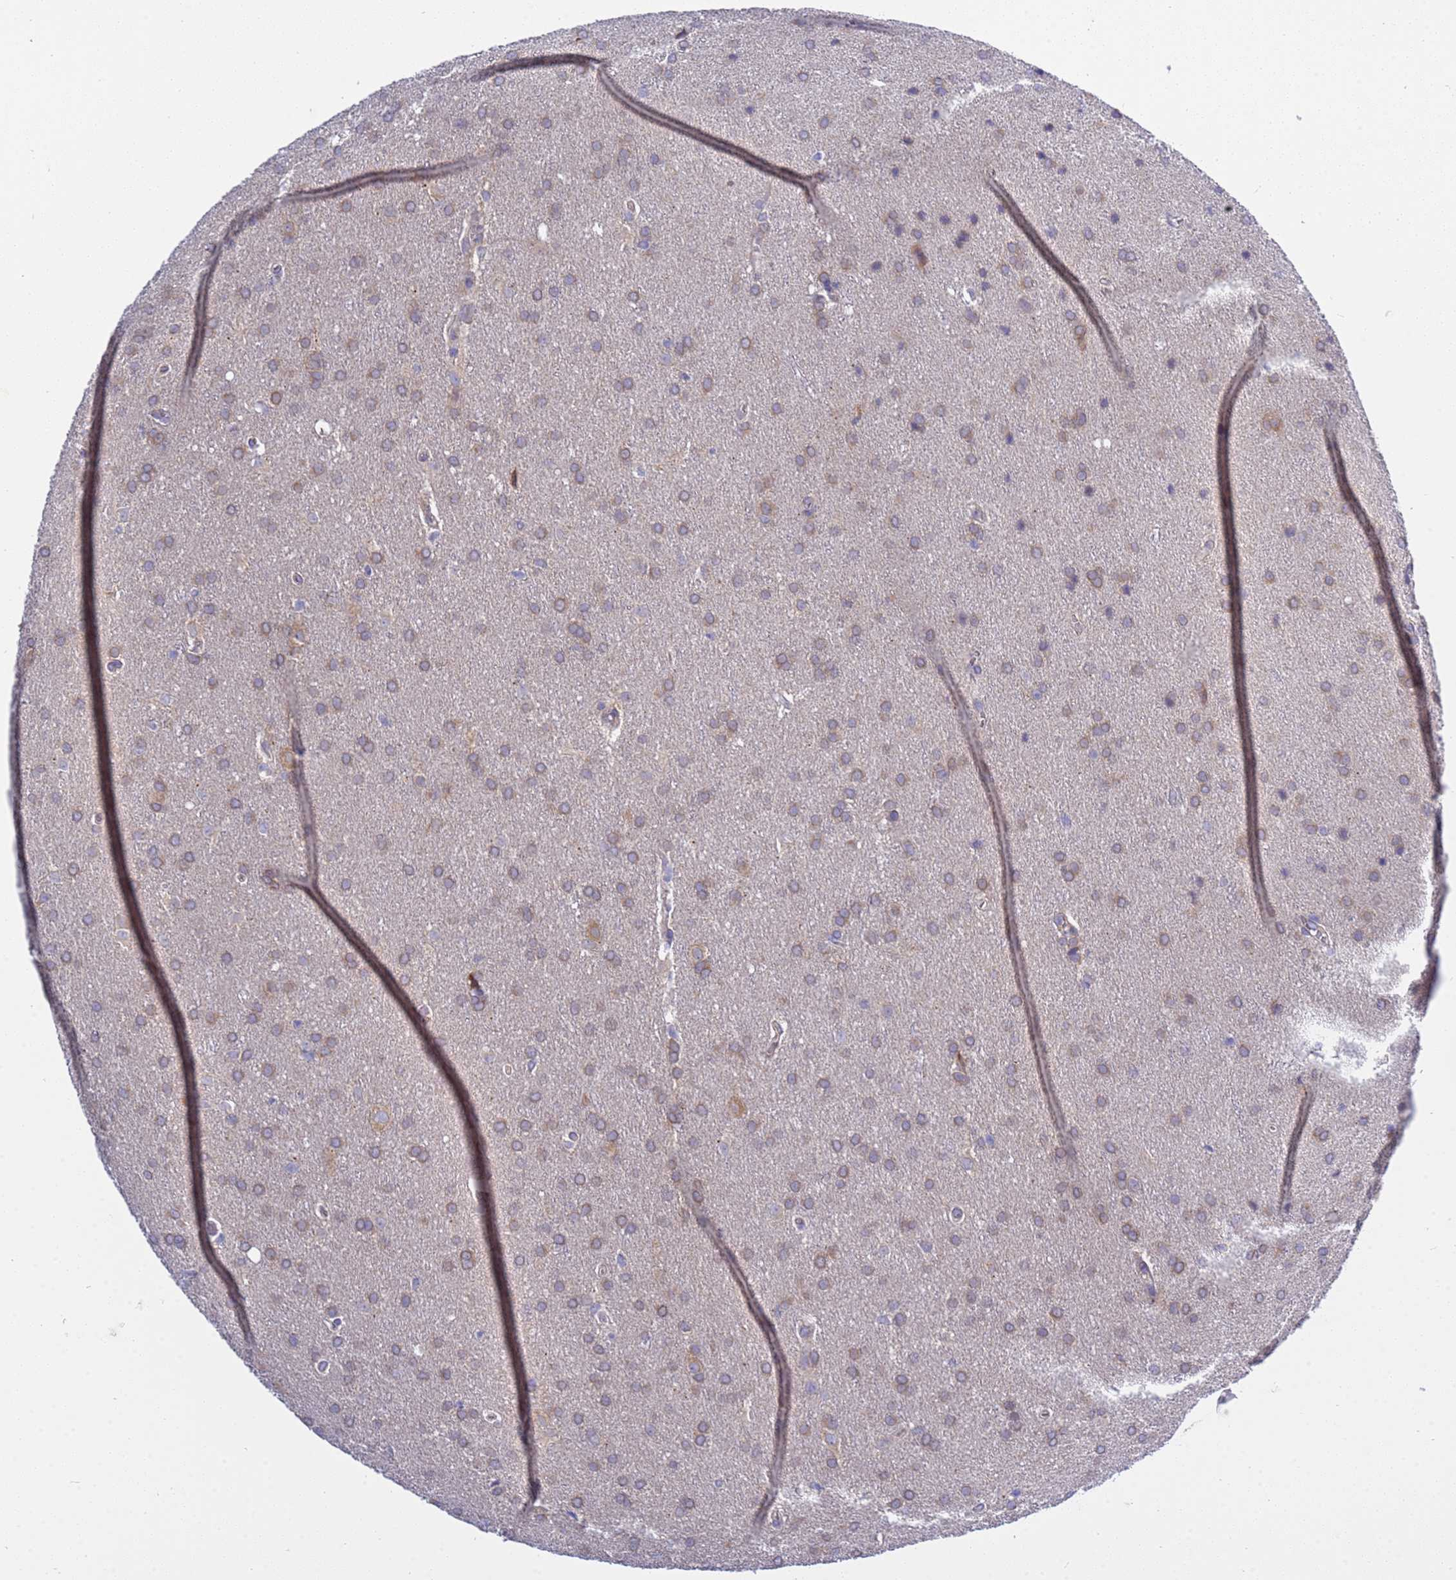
{"staining": {"intensity": "moderate", "quantity": ">75%", "location": "cytoplasmic/membranous"}, "tissue": "glioma", "cell_type": "Tumor cells", "image_type": "cancer", "snomed": [{"axis": "morphology", "description": "Glioma, malignant, Low grade"}, {"axis": "topography", "description": "Brain"}], "caption": "Human glioma stained with a protein marker displays moderate staining in tumor cells.", "gene": "RC3H2", "patient": {"sex": "female", "age": 32}}